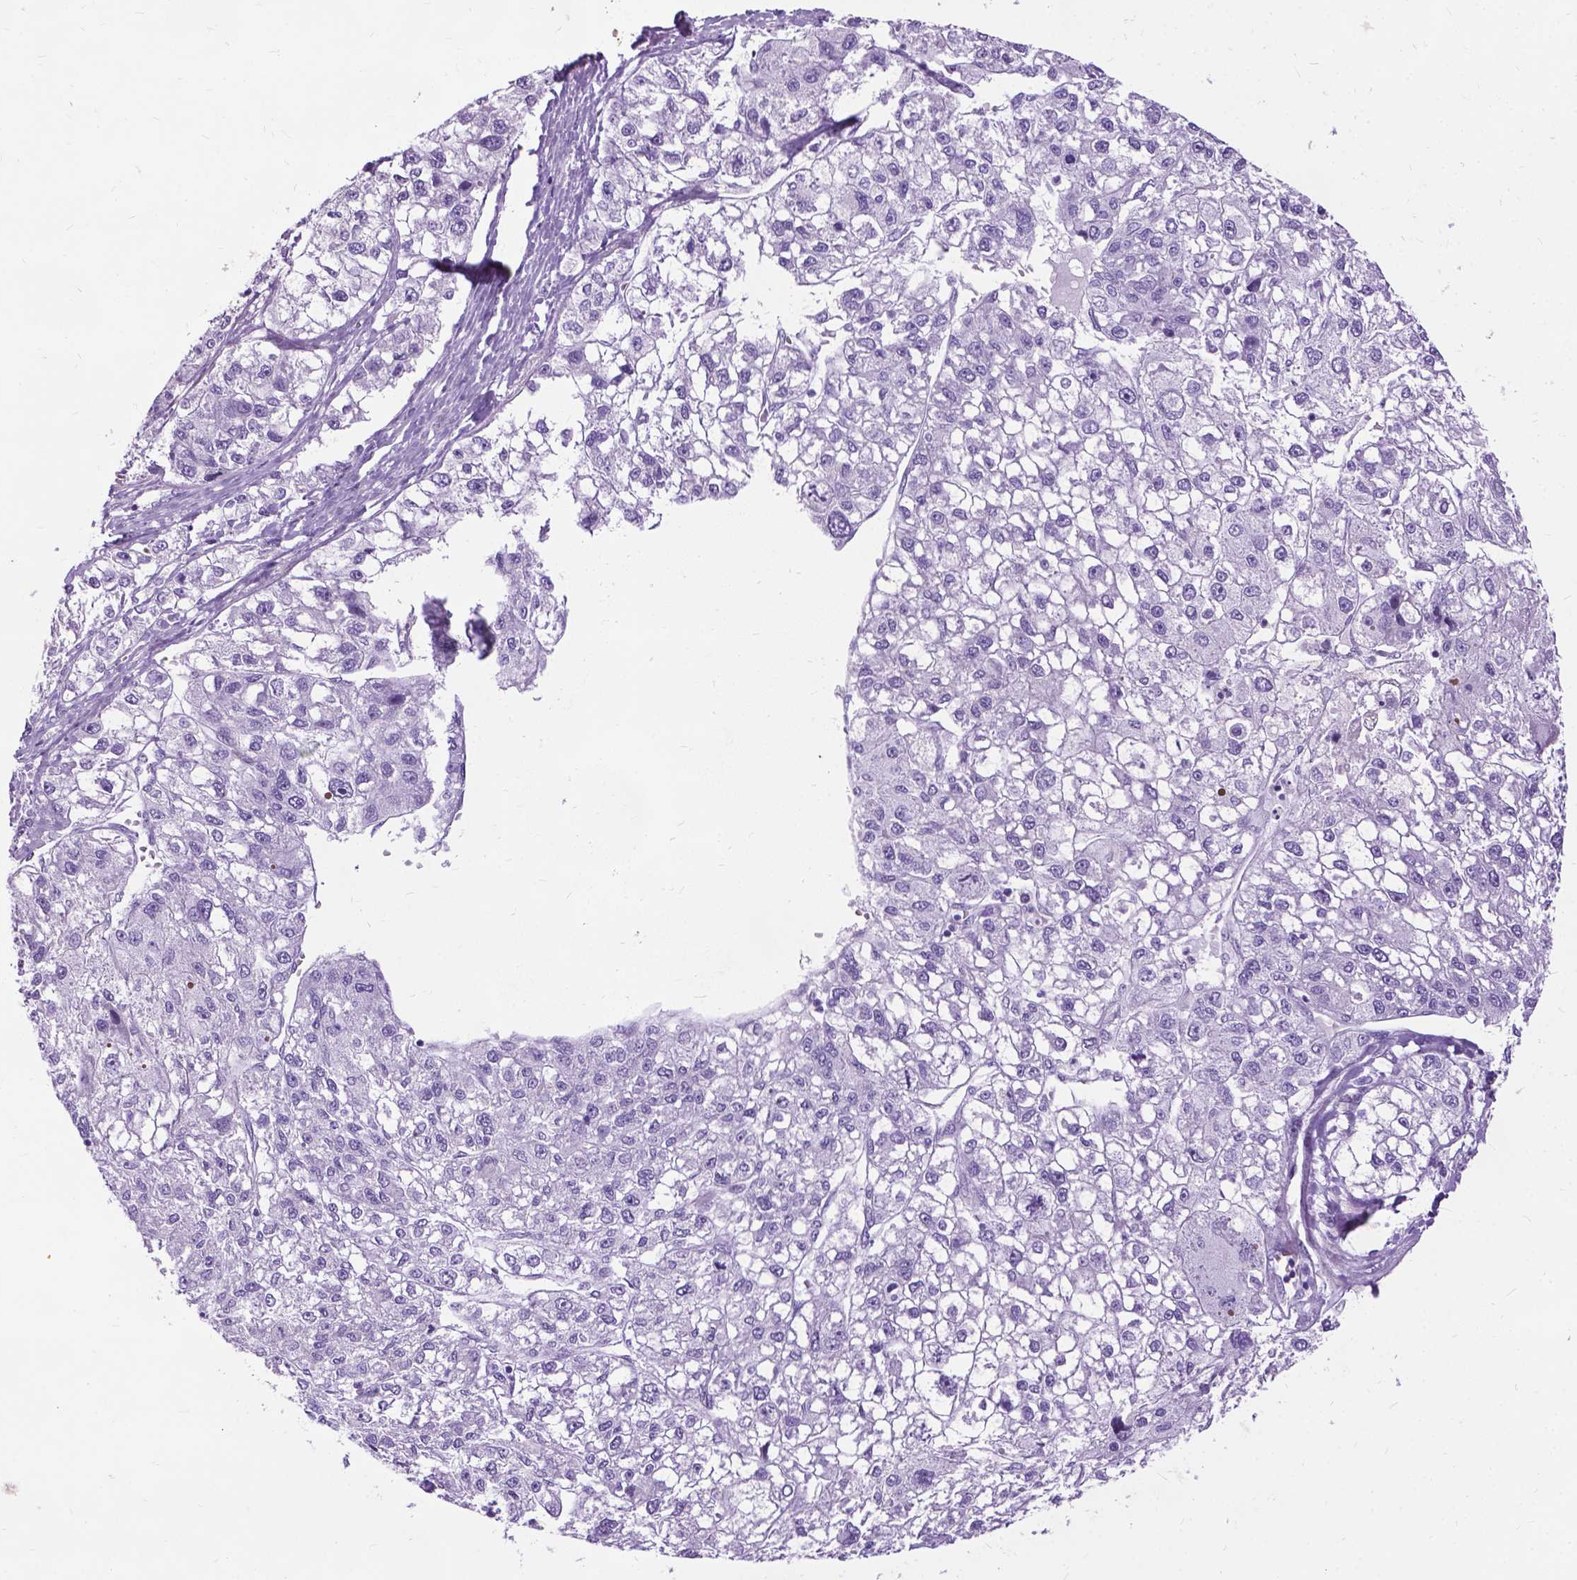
{"staining": {"intensity": "negative", "quantity": "none", "location": "none"}, "tissue": "liver cancer", "cell_type": "Tumor cells", "image_type": "cancer", "snomed": [{"axis": "morphology", "description": "Carcinoma, Hepatocellular, NOS"}, {"axis": "topography", "description": "Liver"}], "caption": "Immunohistochemistry of human hepatocellular carcinoma (liver) reveals no positivity in tumor cells. (DAB (3,3'-diaminobenzidine) immunohistochemistry visualized using brightfield microscopy, high magnification).", "gene": "PROB1", "patient": {"sex": "male", "age": 56}}